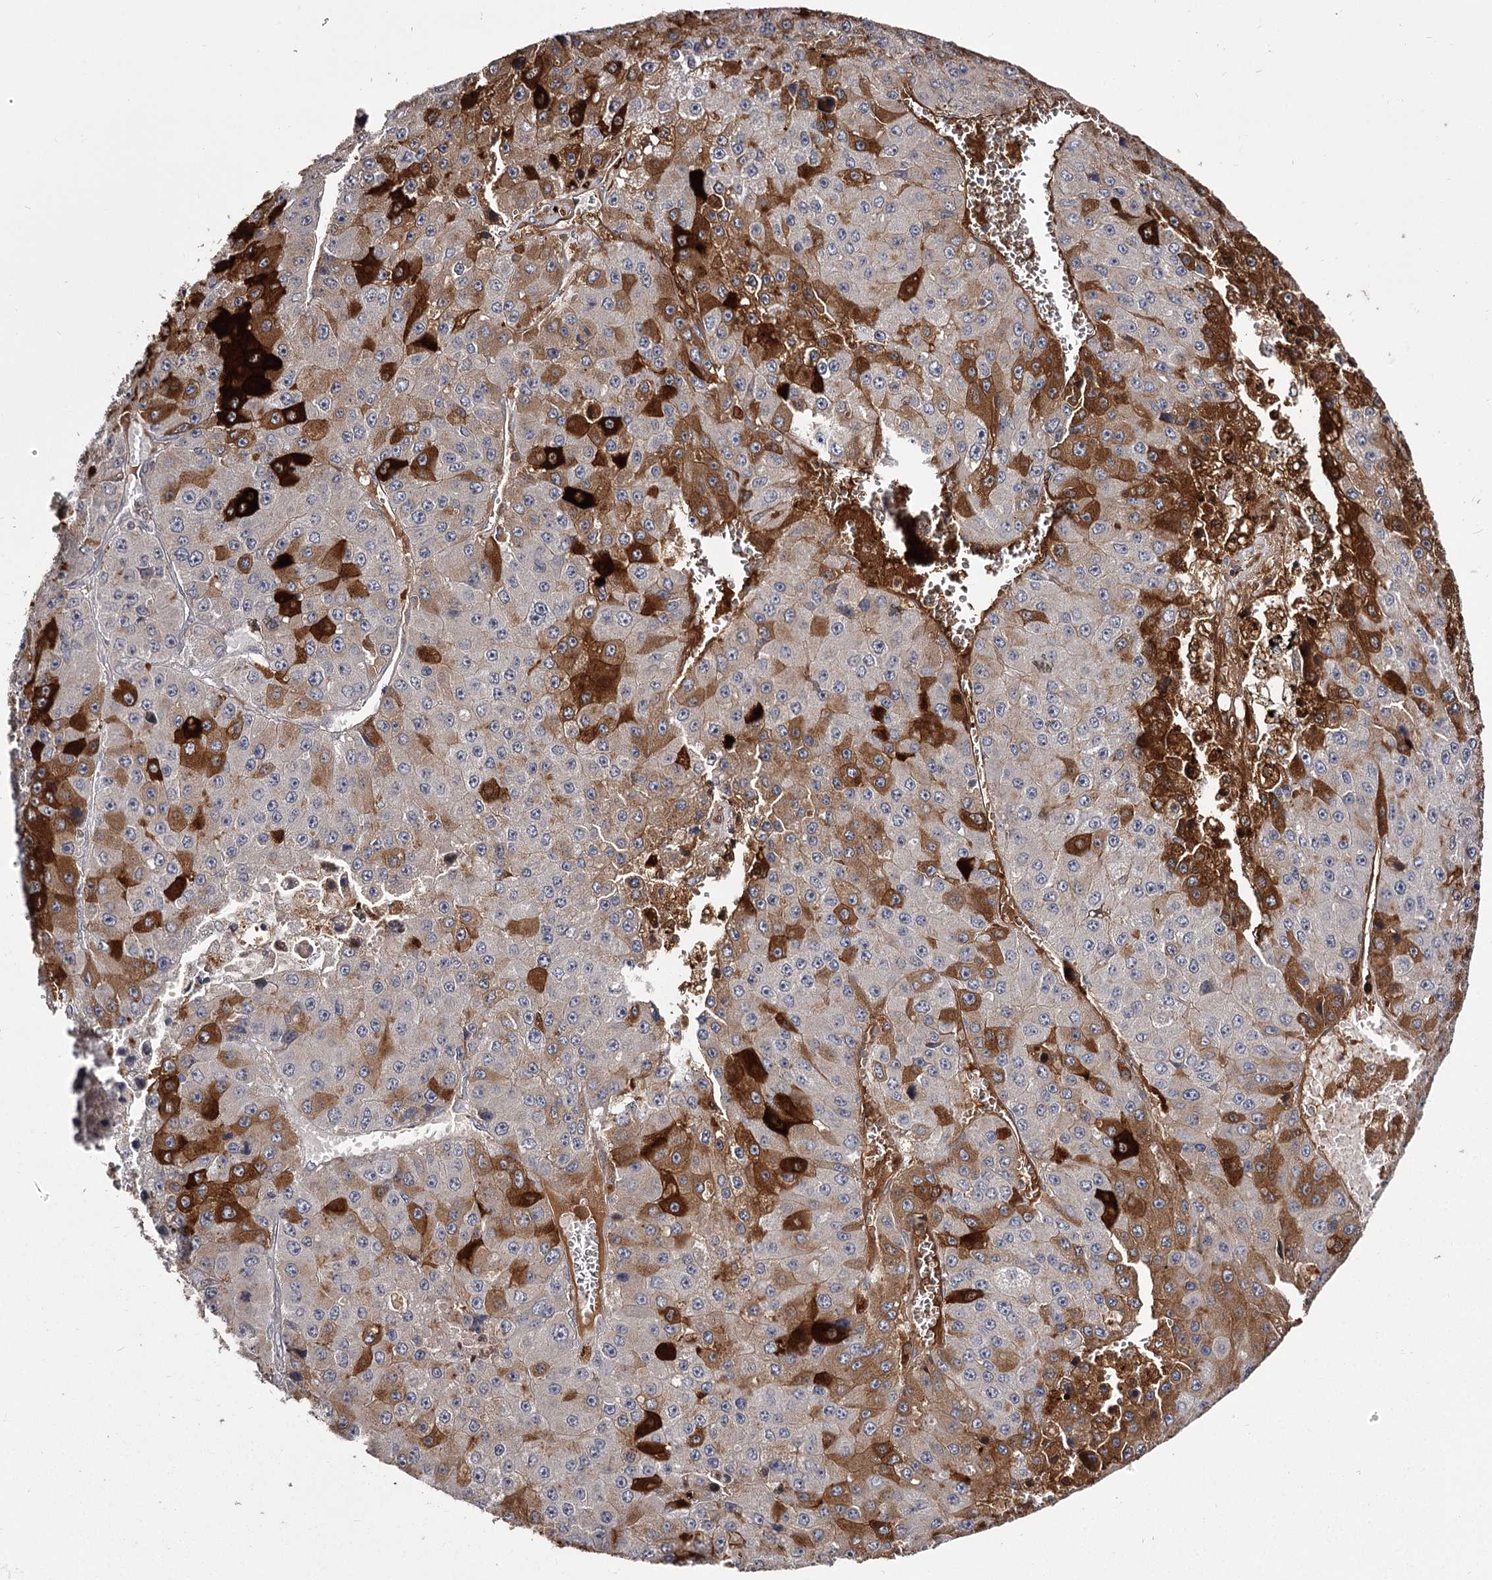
{"staining": {"intensity": "strong", "quantity": "<25%", "location": "cytoplasmic/membranous"}, "tissue": "liver cancer", "cell_type": "Tumor cells", "image_type": "cancer", "snomed": [{"axis": "morphology", "description": "Carcinoma, Hepatocellular, NOS"}, {"axis": "topography", "description": "Liver"}], "caption": "DAB immunohistochemical staining of human liver cancer (hepatocellular carcinoma) shows strong cytoplasmic/membranous protein staining in about <25% of tumor cells.", "gene": "SLC32A1", "patient": {"sex": "female", "age": 73}}